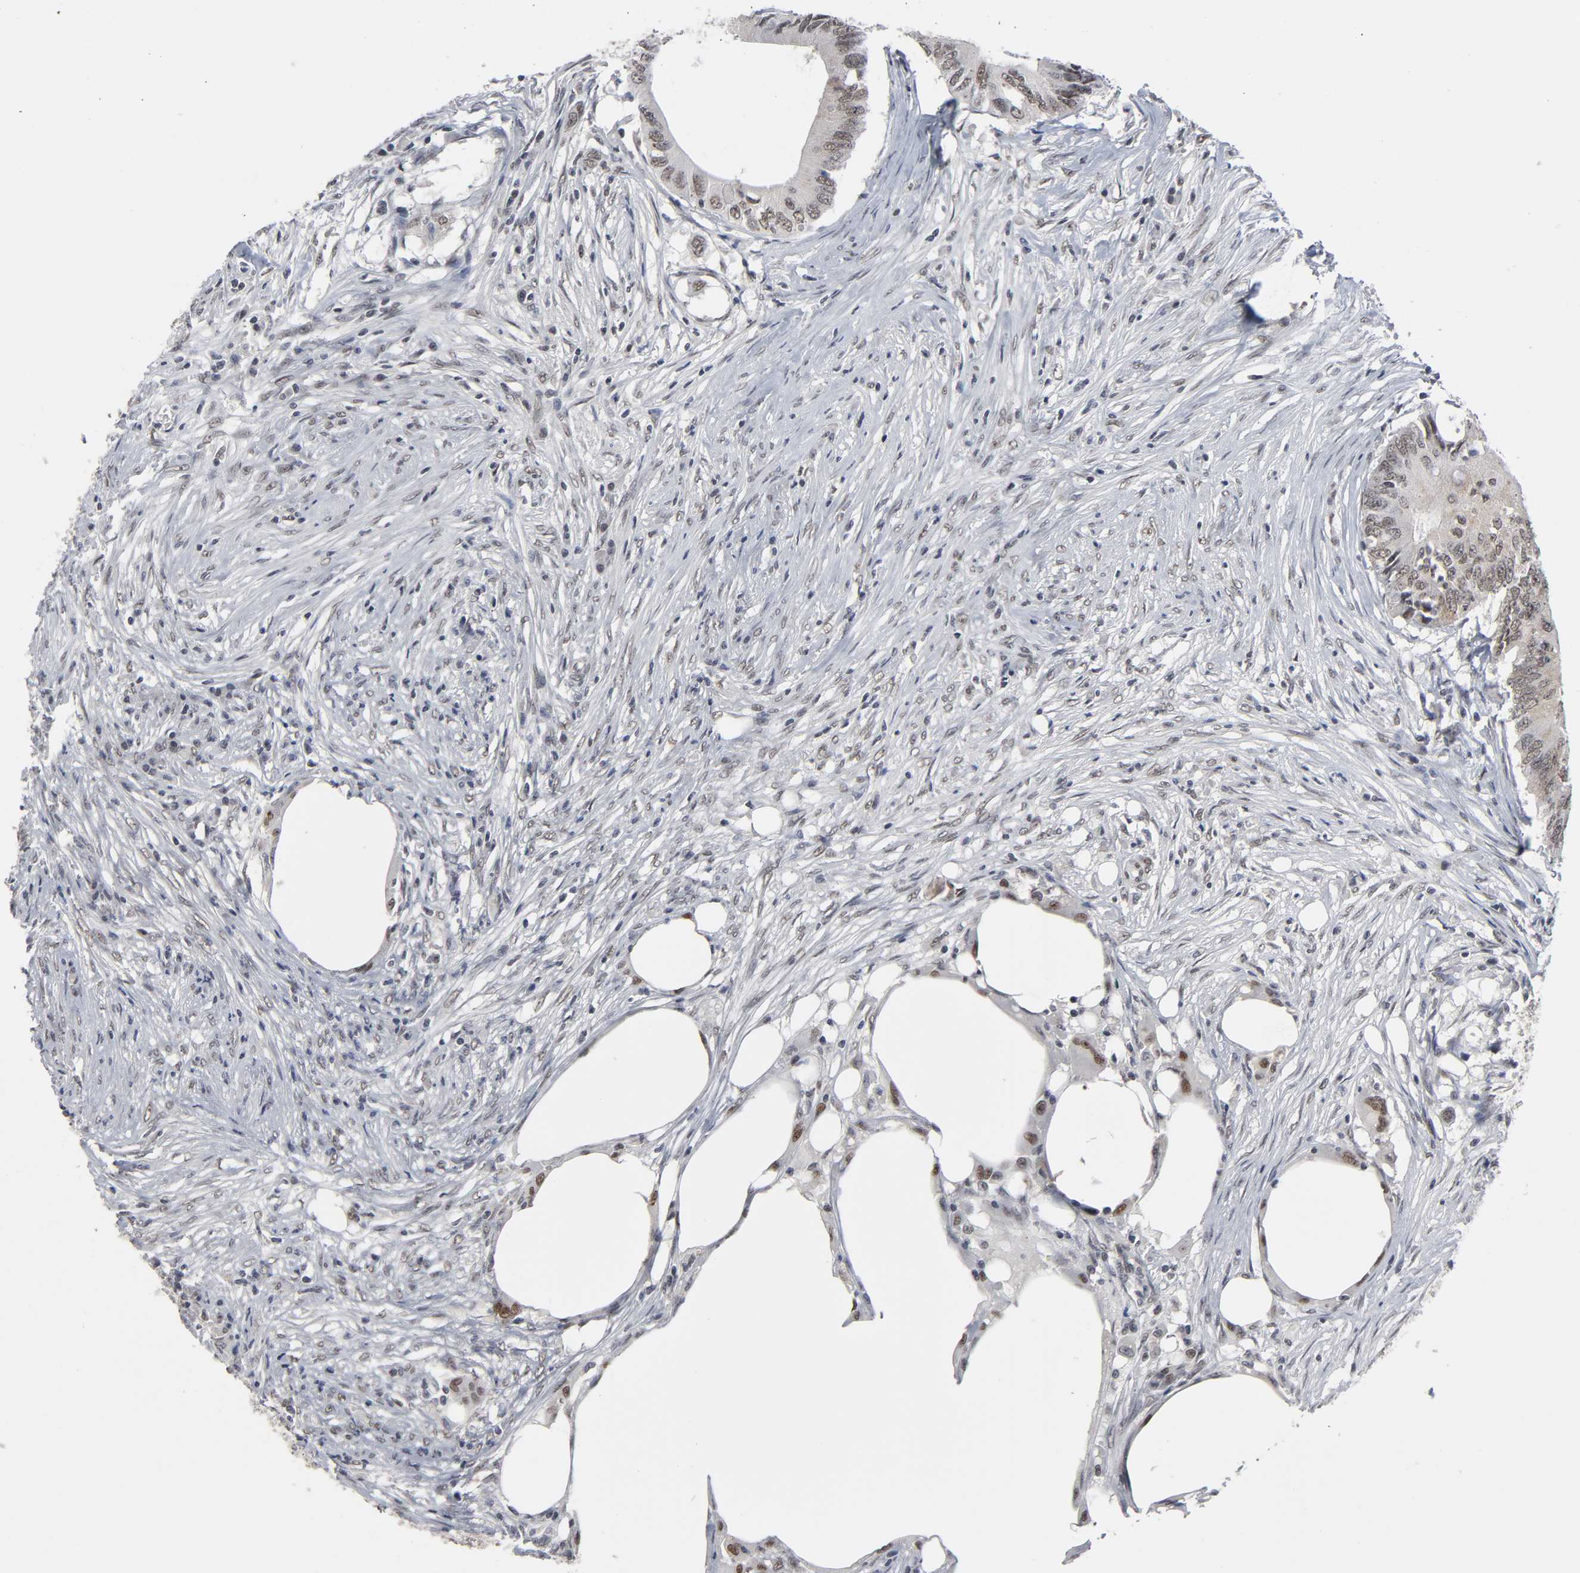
{"staining": {"intensity": "weak", "quantity": ">75%", "location": "nuclear"}, "tissue": "colorectal cancer", "cell_type": "Tumor cells", "image_type": "cancer", "snomed": [{"axis": "morphology", "description": "Adenocarcinoma, NOS"}, {"axis": "topography", "description": "Colon"}], "caption": "A brown stain labels weak nuclear staining of a protein in colorectal cancer (adenocarcinoma) tumor cells.", "gene": "TRIM33", "patient": {"sex": "male", "age": 71}}